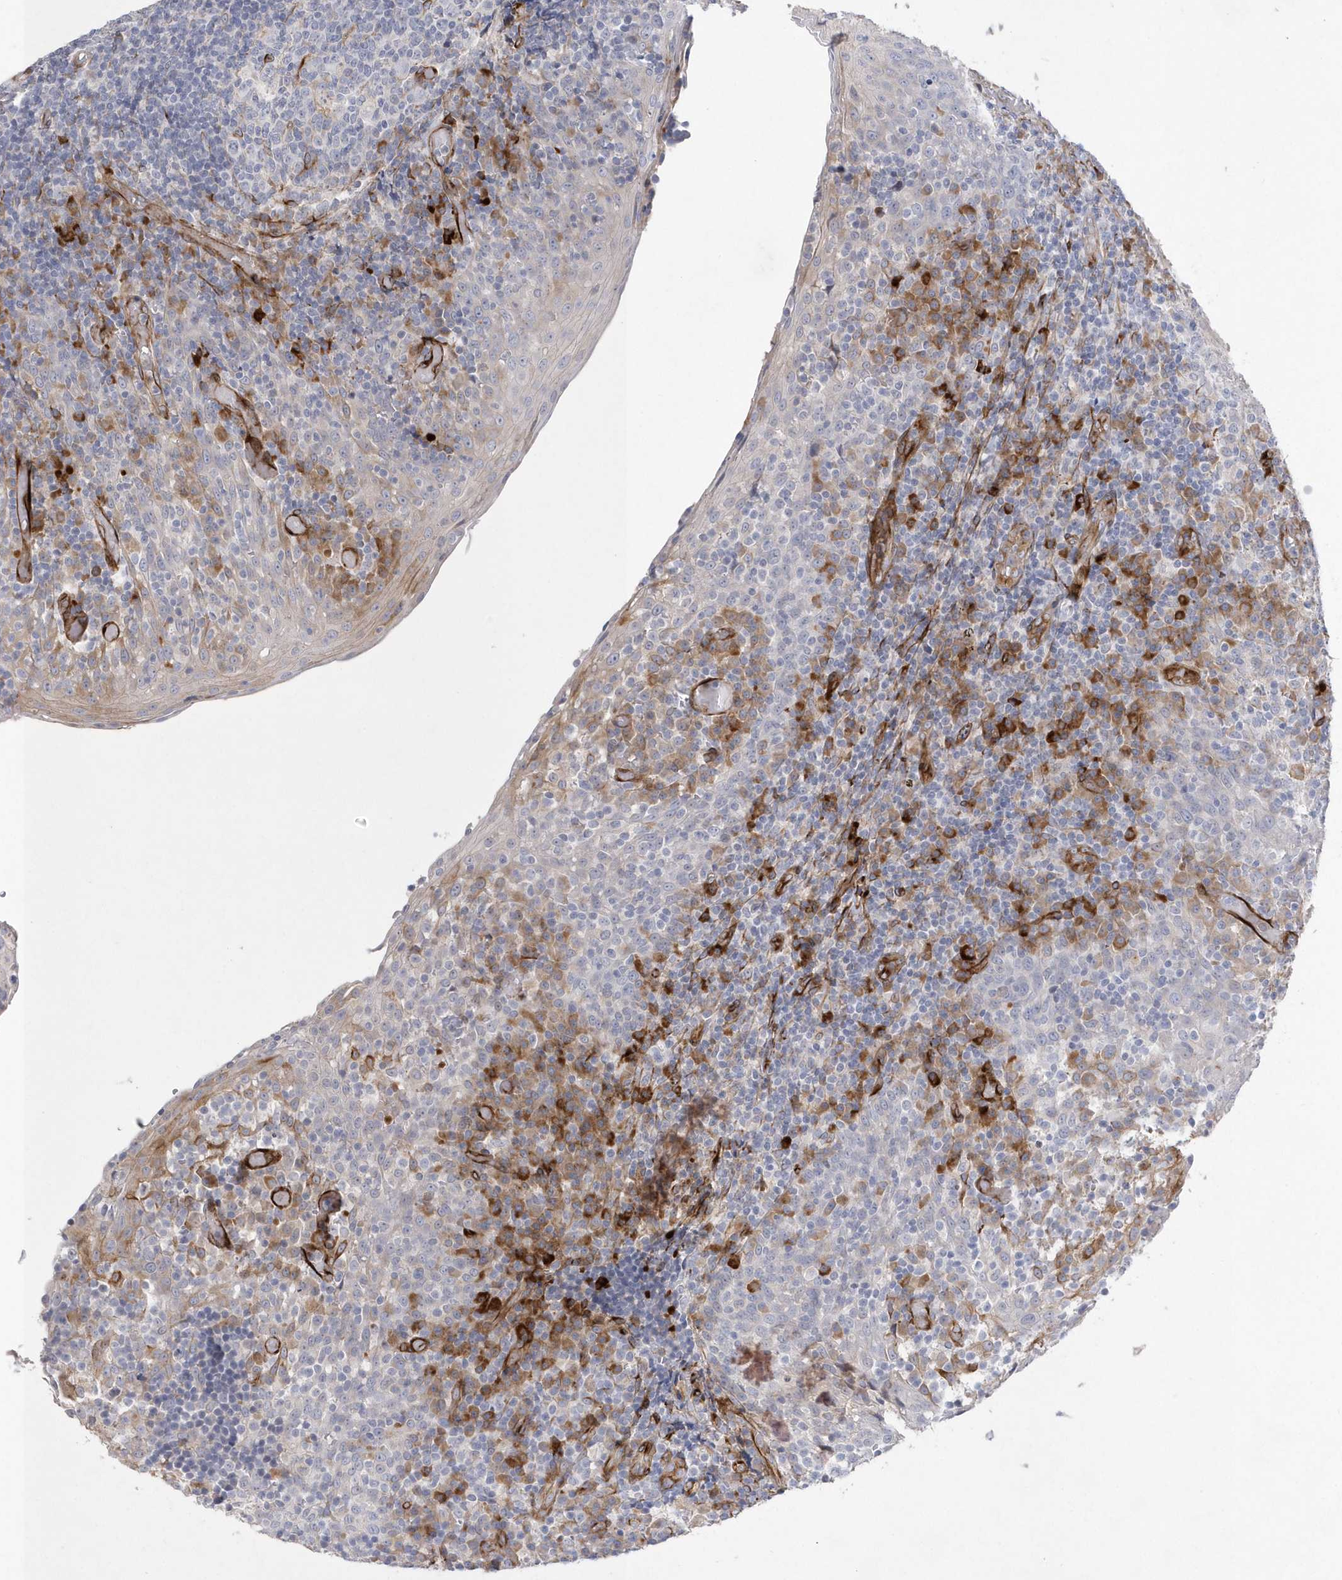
{"staining": {"intensity": "negative", "quantity": "none", "location": "none"}, "tissue": "tonsil", "cell_type": "Germinal center cells", "image_type": "normal", "snomed": [{"axis": "morphology", "description": "Normal tissue, NOS"}, {"axis": "topography", "description": "Tonsil"}], "caption": "Histopathology image shows no significant protein expression in germinal center cells of unremarkable tonsil. Nuclei are stained in blue.", "gene": "TMEM132B", "patient": {"sex": "female", "age": 19}}